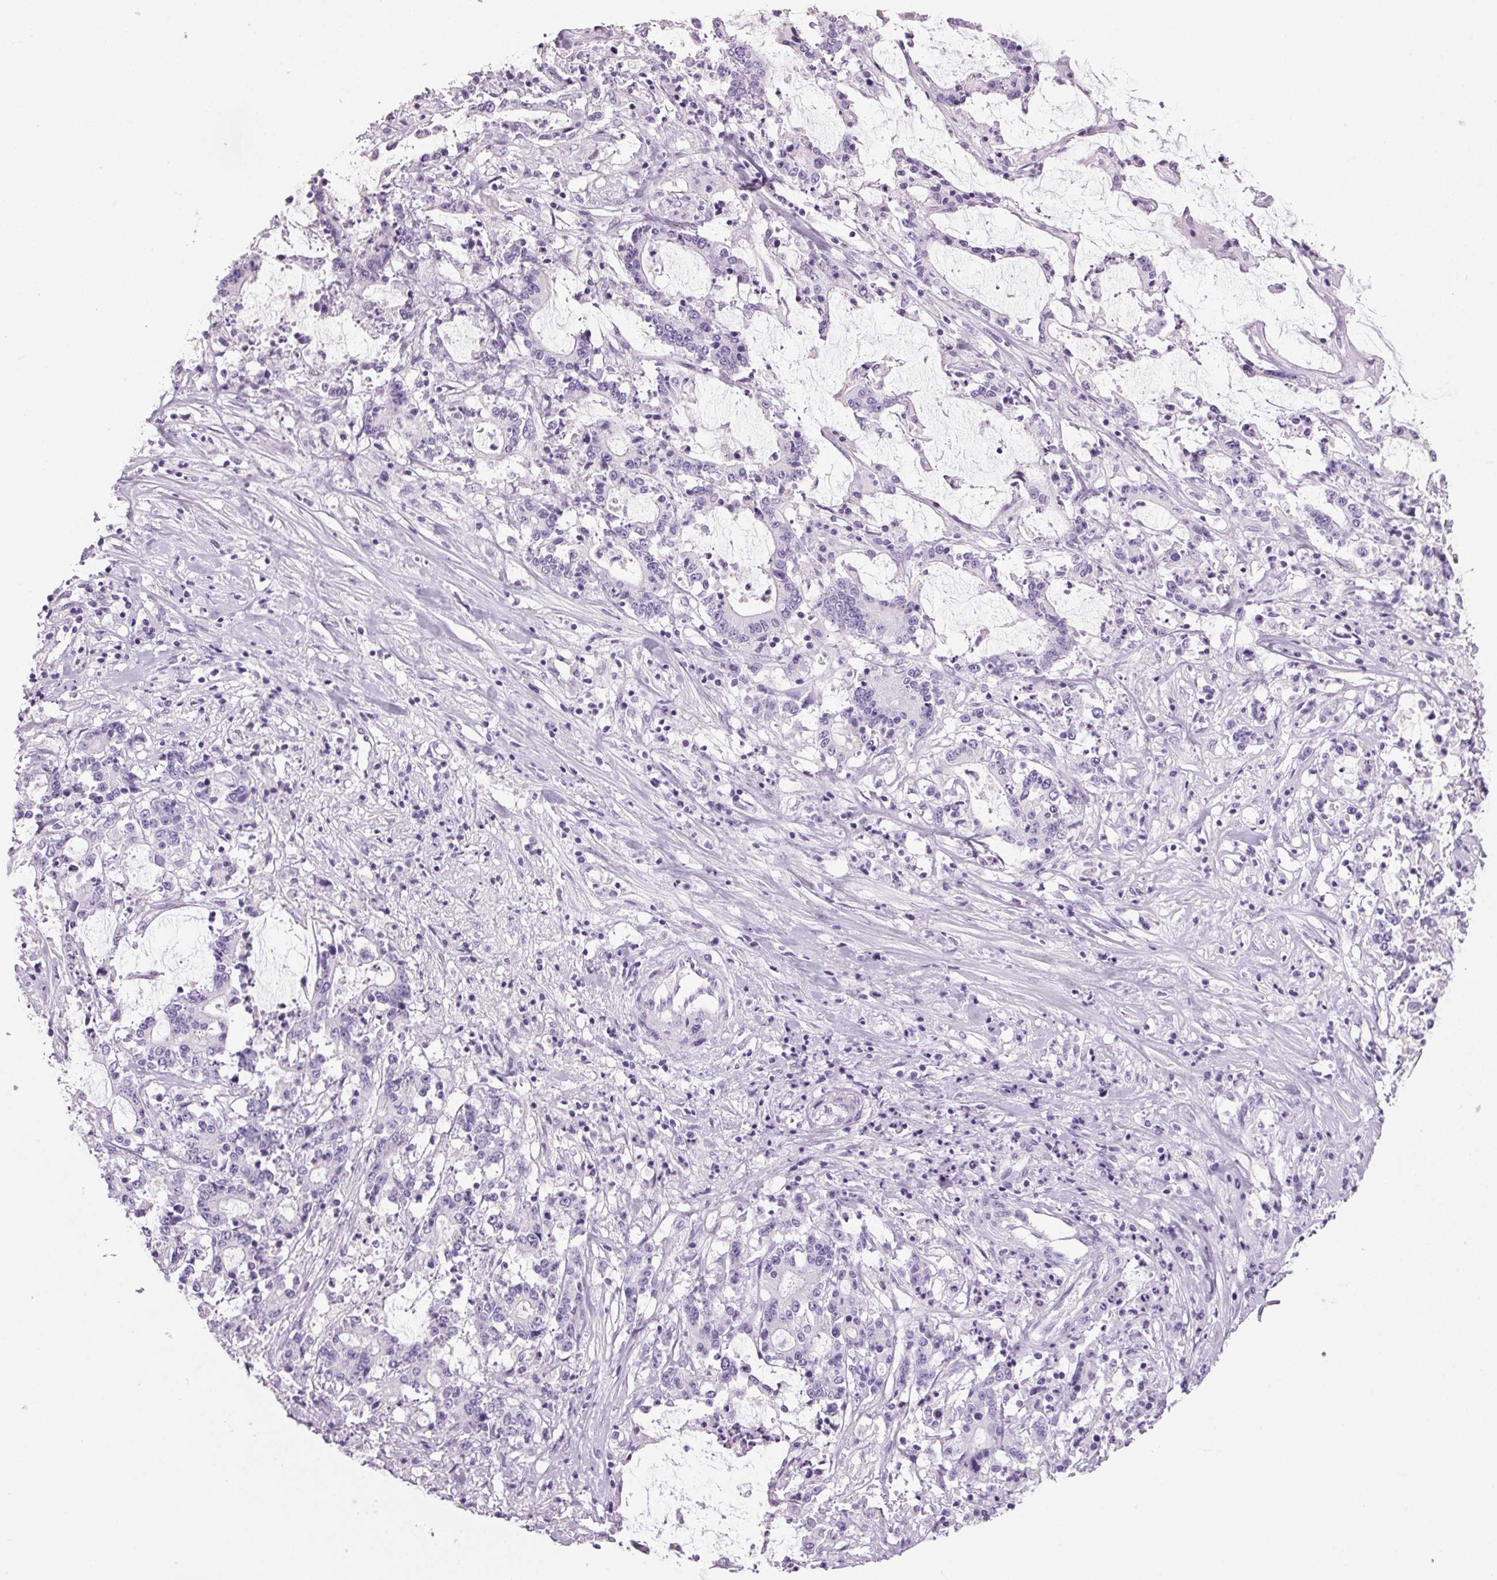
{"staining": {"intensity": "negative", "quantity": "none", "location": "none"}, "tissue": "stomach cancer", "cell_type": "Tumor cells", "image_type": "cancer", "snomed": [{"axis": "morphology", "description": "Adenocarcinoma, NOS"}, {"axis": "topography", "description": "Stomach, upper"}], "caption": "Immunohistochemical staining of adenocarcinoma (stomach) displays no significant staining in tumor cells.", "gene": "PPP1R1A", "patient": {"sex": "male", "age": 68}}